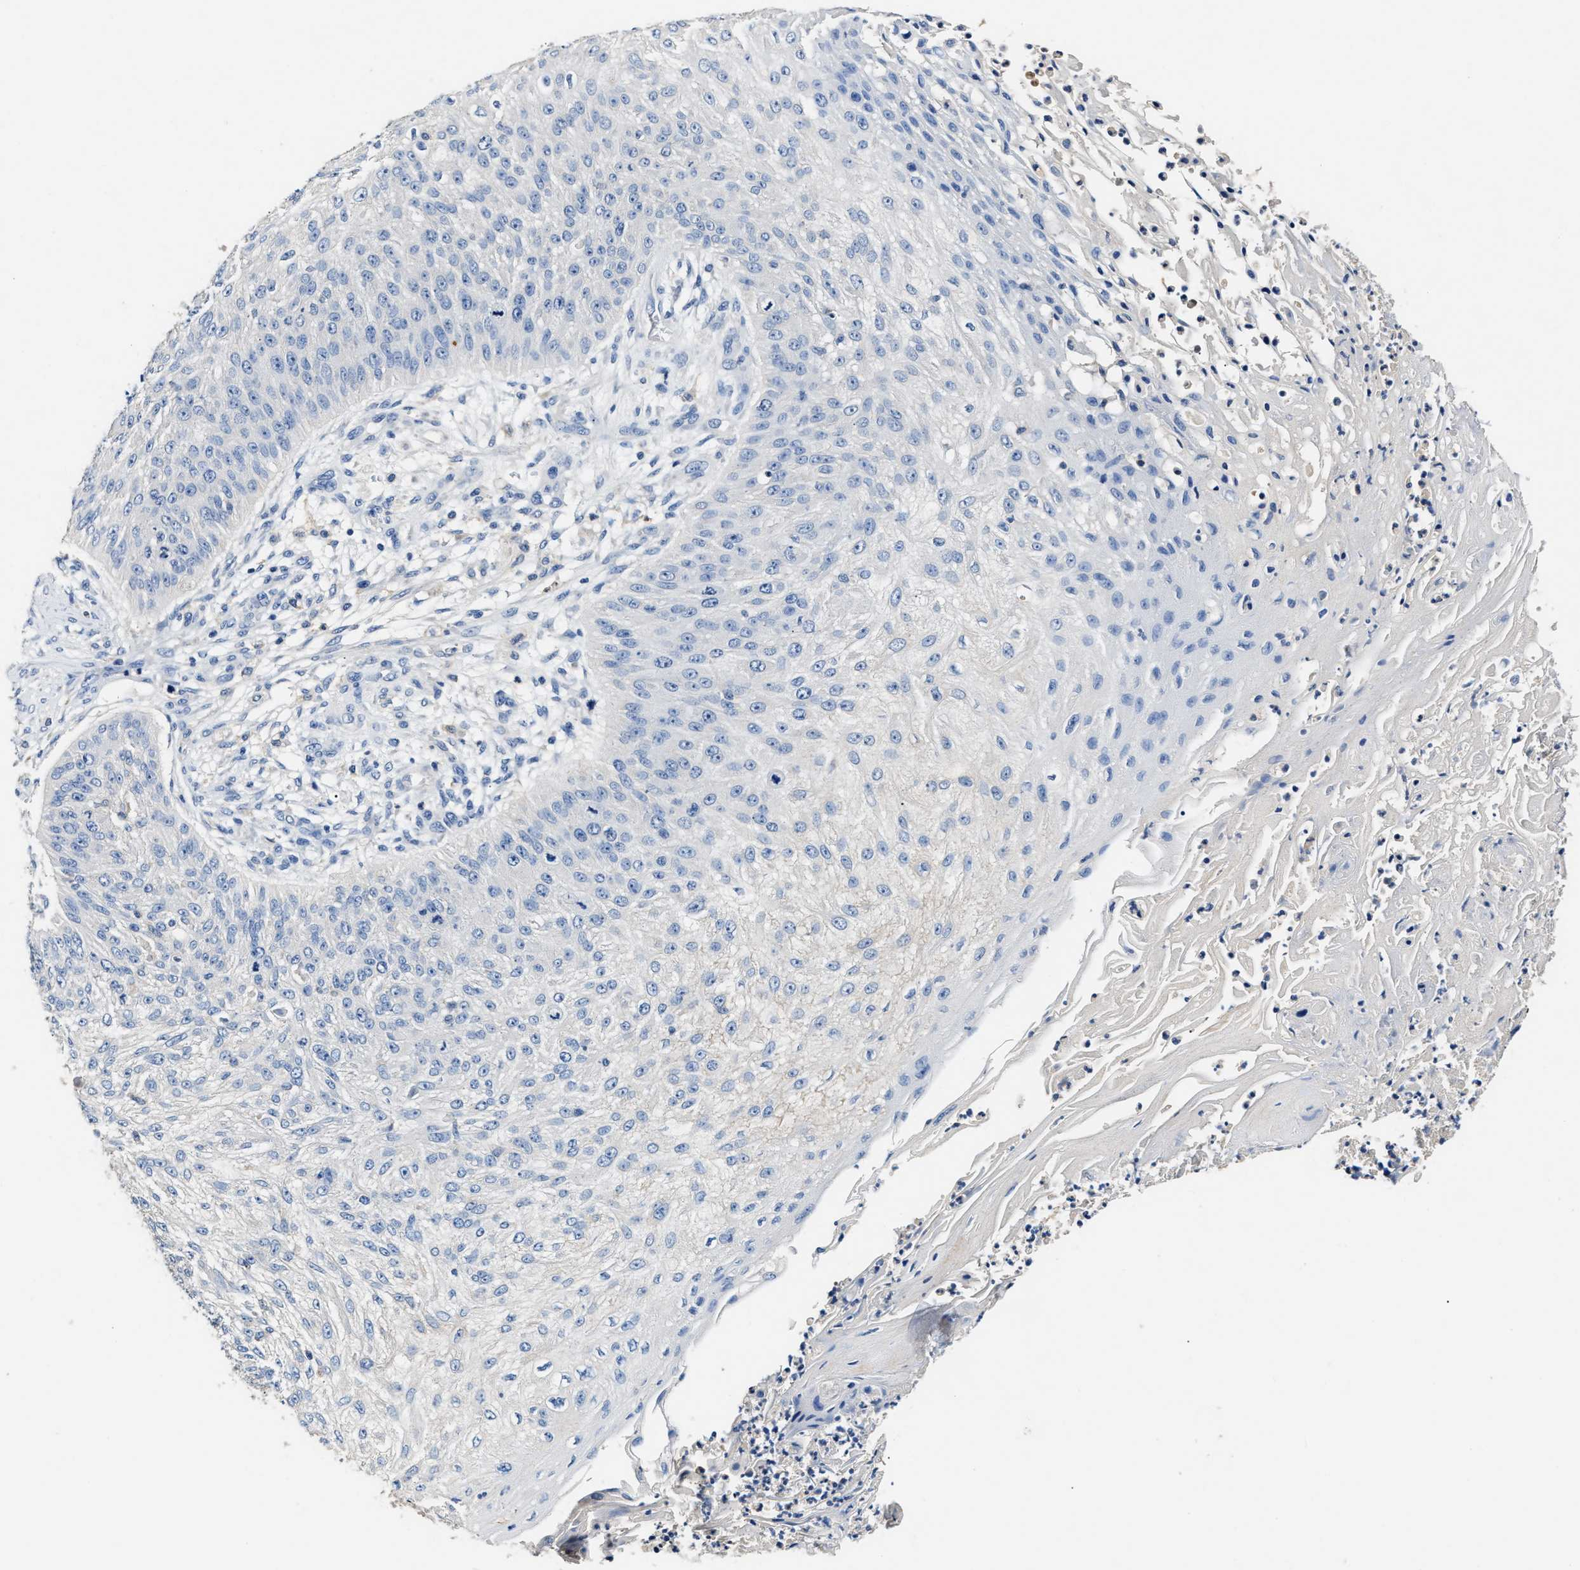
{"staining": {"intensity": "negative", "quantity": "none", "location": "none"}, "tissue": "skin cancer", "cell_type": "Tumor cells", "image_type": "cancer", "snomed": [{"axis": "morphology", "description": "Squamous cell carcinoma, NOS"}, {"axis": "topography", "description": "Skin"}], "caption": "A high-resolution micrograph shows IHC staining of skin cancer, which exhibits no significant positivity in tumor cells.", "gene": "SLCO2B1", "patient": {"sex": "female", "age": 80}}